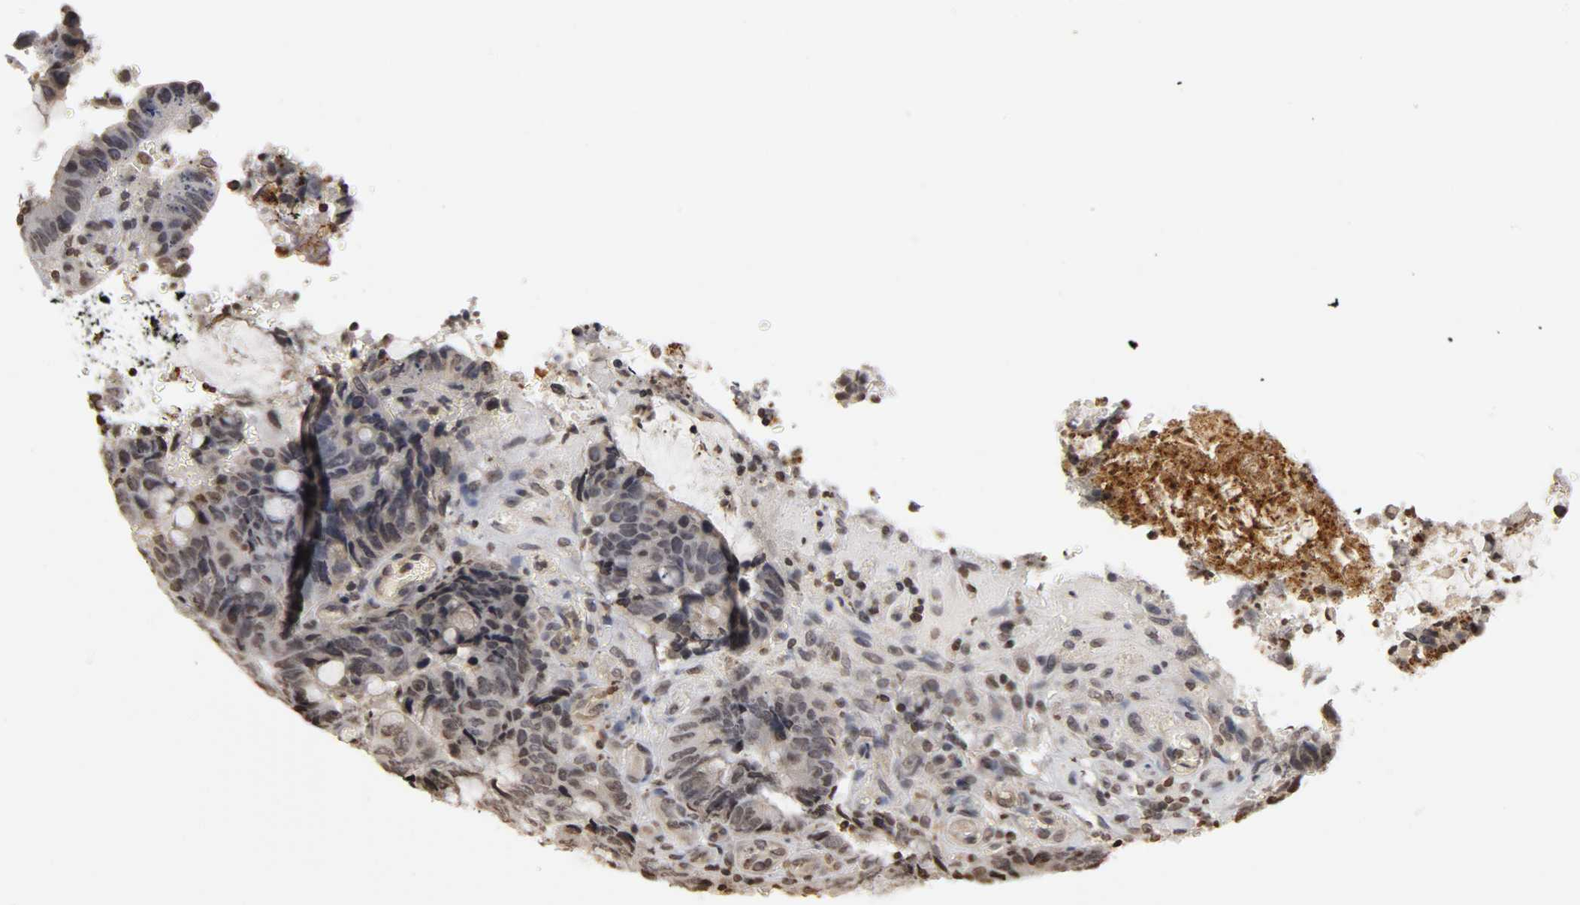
{"staining": {"intensity": "weak", "quantity": "<25%", "location": "nuclear"}, "tissue": "colorectal cancer", "cell_type": "Tumor cells", "image_type": "cancer", "snomed": [{"axis": "morphology", "description": "Normal tissue, NOS"}, {"axis": "morphology", "description": "Adenocarcinoma, NOS"}, {"axis": "topography", "description": "Rectum"}, {"axis": "topography", "description": "Peripheral nerve tissue"}], "caption": "High magnification brightfield microscopy of adenocarcinoma (colorectal) stained with DAB (3,3'-diaminobenzidine) (brown) and counterstained with hematoxylin (blue): tumor cells show no significant expression.", "gene": "ERCC2", "patient": {"sex": "male", "age": 92}}